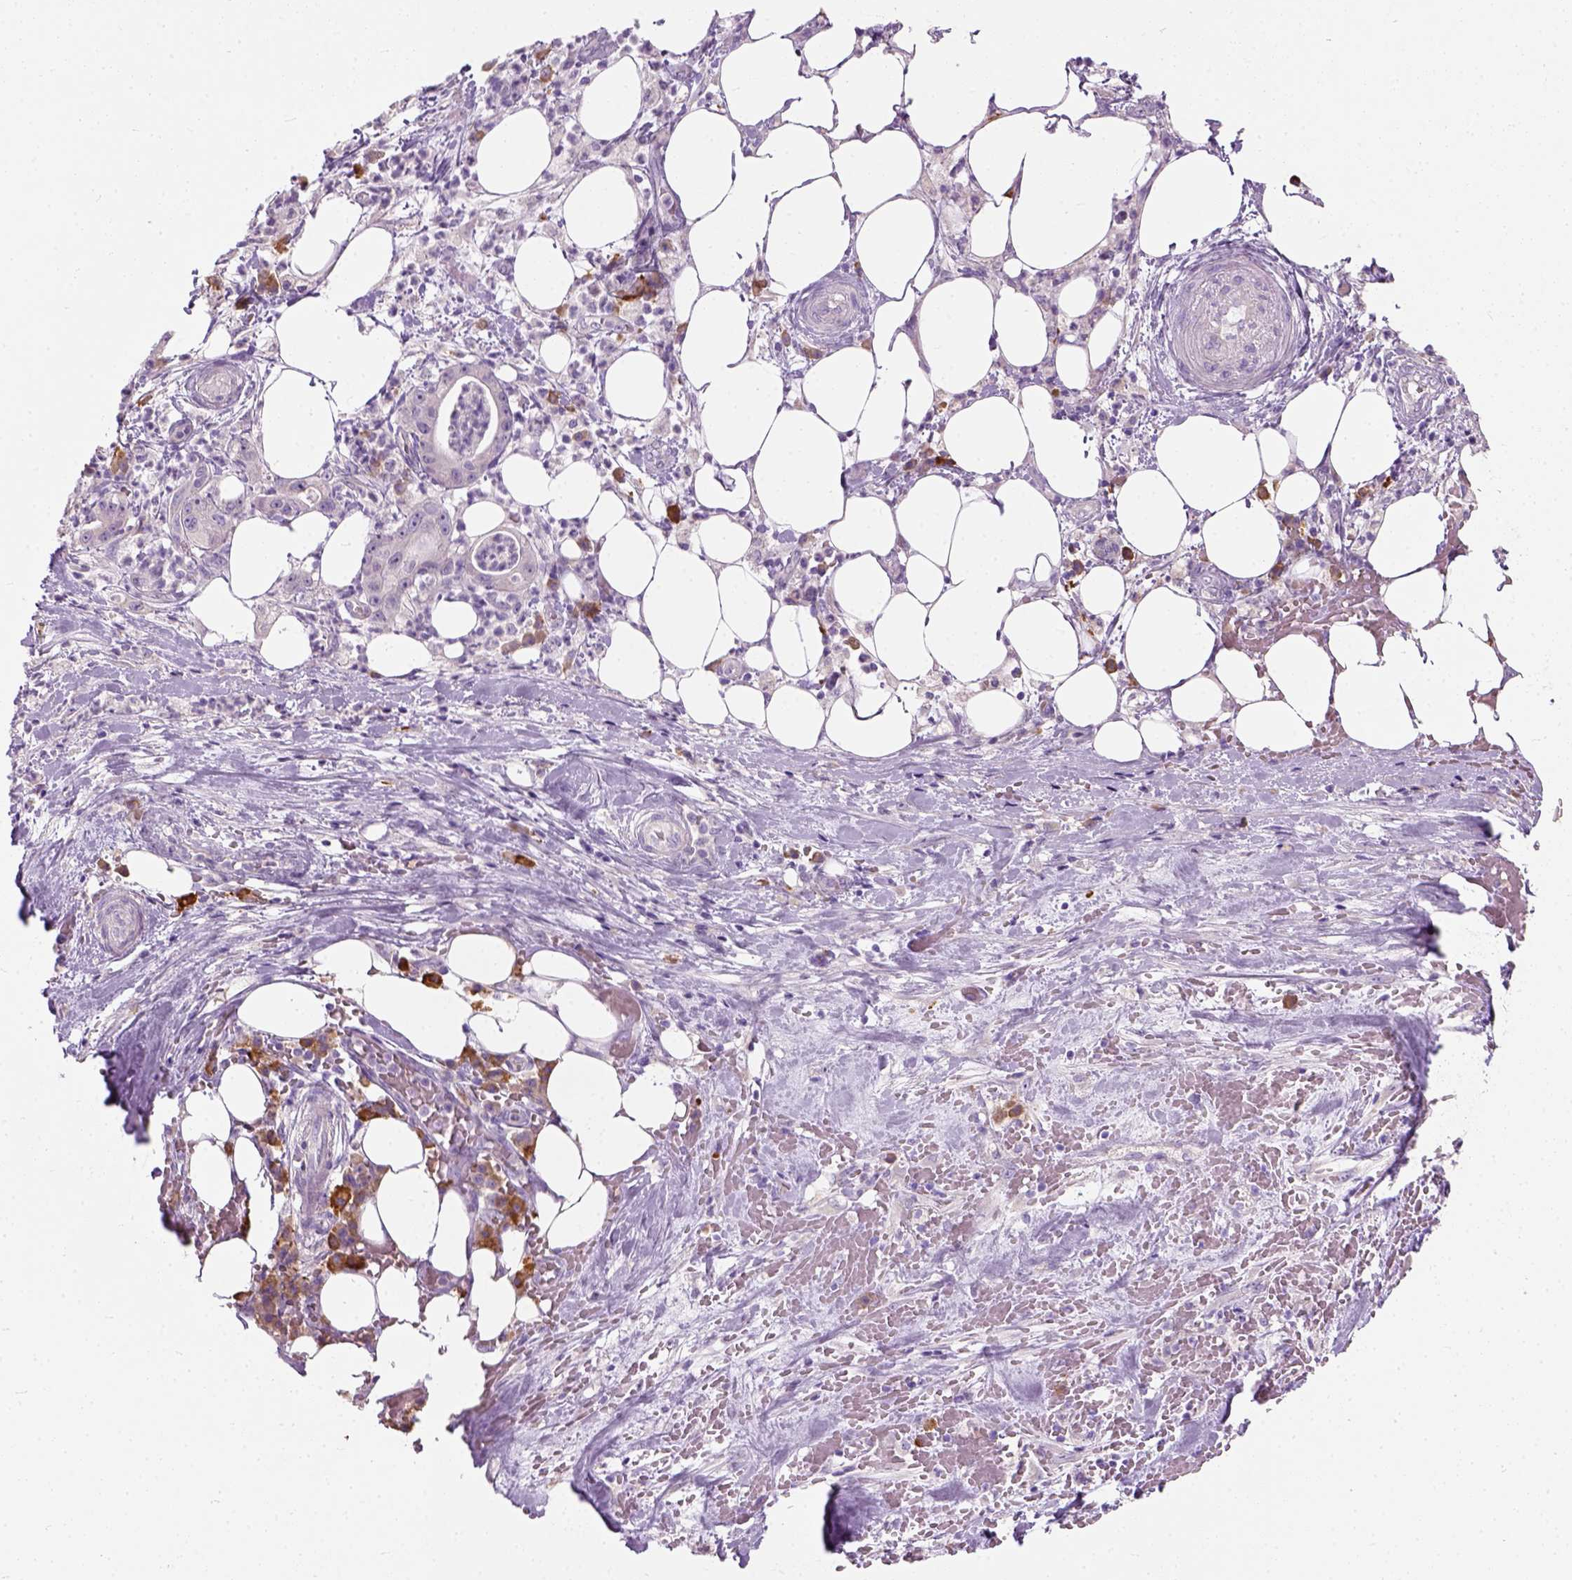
{"staining": {"intensity": "negative", "quantity": "none", "location": "none"}, "tissue": "pancreatic cancer", "cell_type": "Tumor cells", "image_type": "cancer", "snomed": [{"axis": "morphology", "description": "Adenocarcinoma, NOS"}, {"axis": "topography", "description": "Pancreas"}], "caption": "Tumor cells show no significant staining in pancreatic adenocarcinoma.", "gene": "TRIM72", "patient": {"sex": "male", "age": 71}}